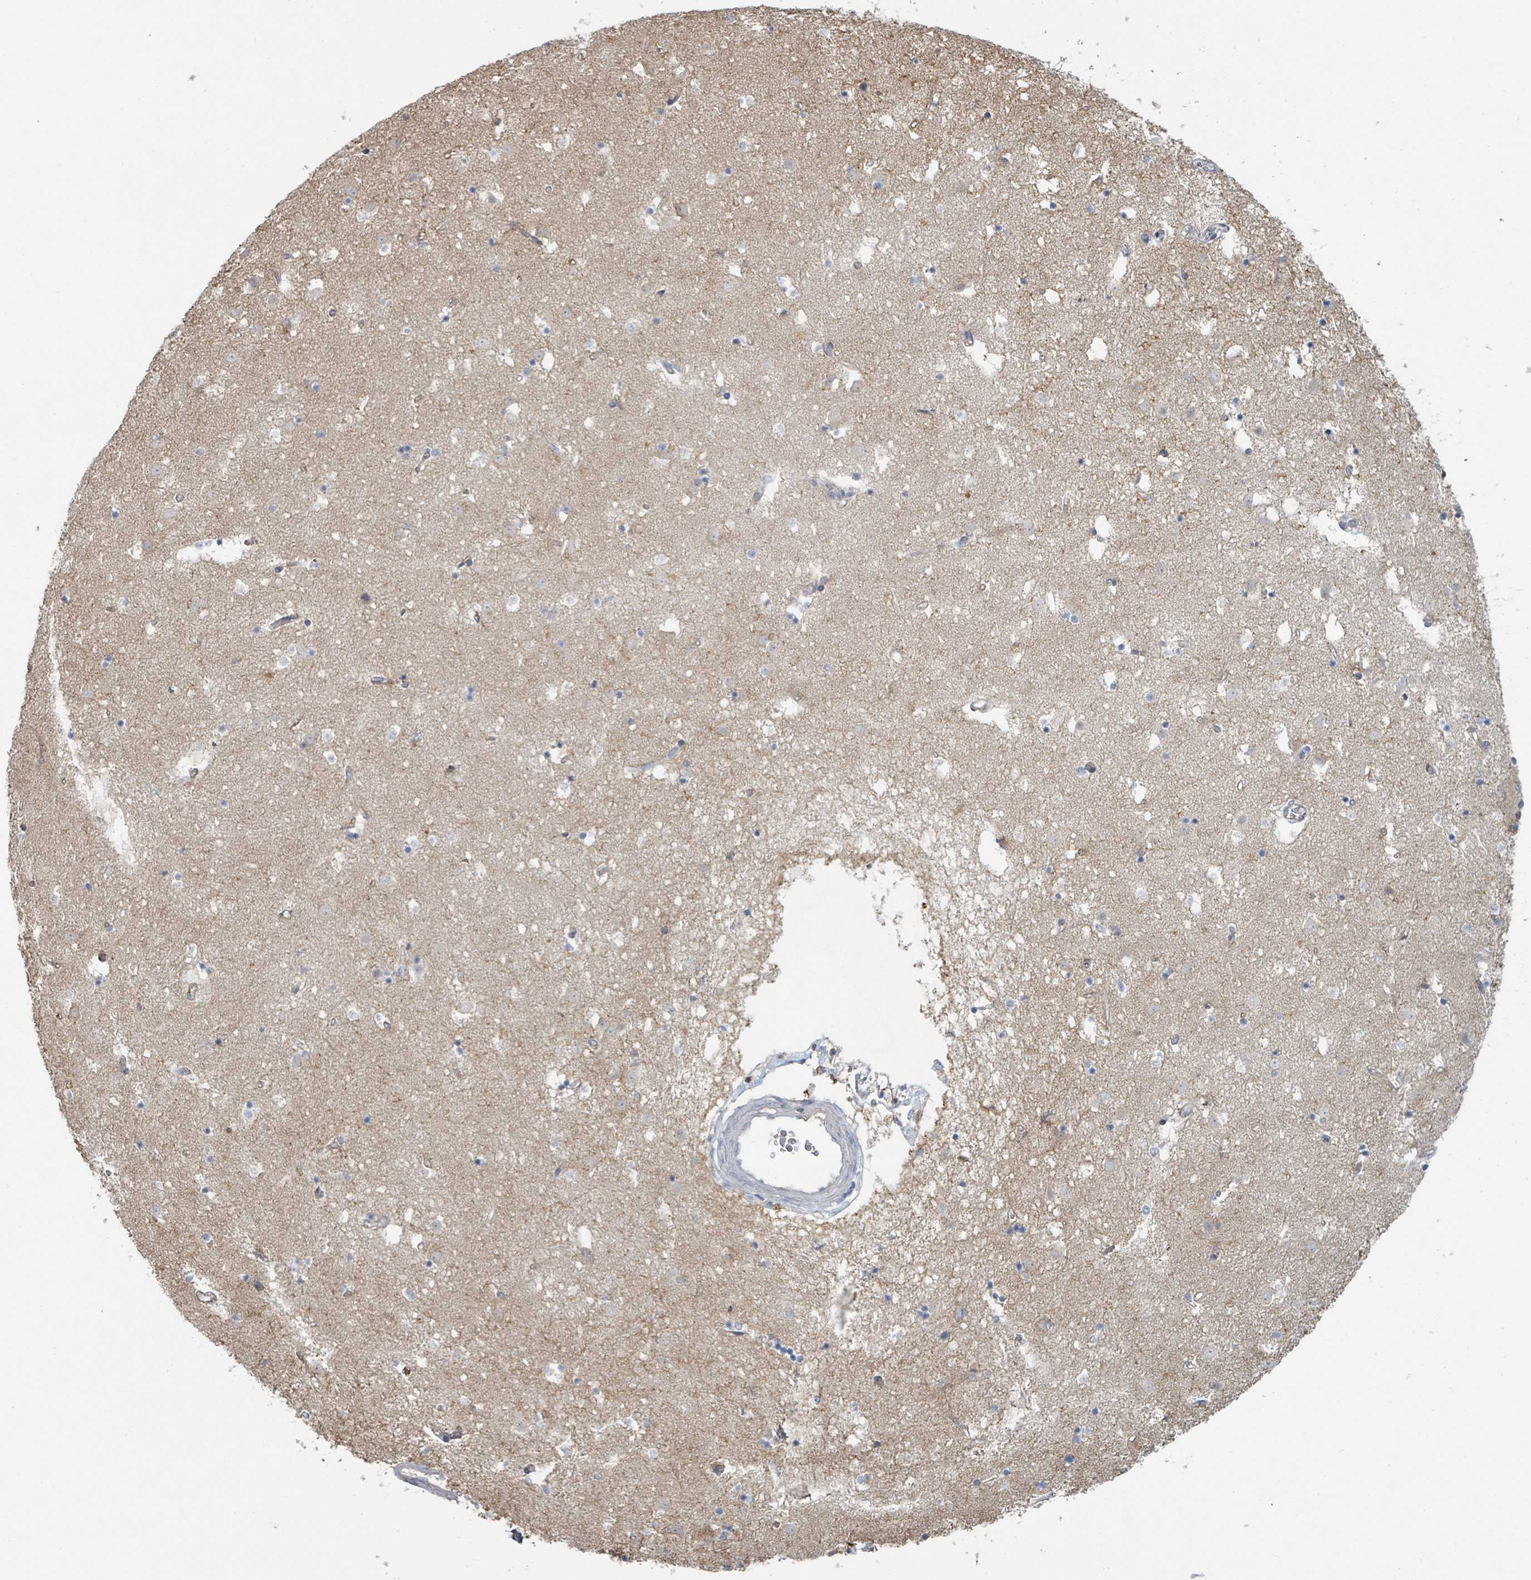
{"staining": {"intensity": "negative", "quantity": "none", "location": "none"}, "tissue": "caudate", "cell_type": "Glial cells", "image_type": "normal", "snomed": [{"axis": "morphology", "description": "Normal tissue, NOS"}, {"axis": "topography", "description": "Lateral ventricle wall"}], "caption": "An immunohistochemistry (IHC) micrograph of normal caudate is shown. There is no staining in glial cells of caudate.", "gene": "LRRC42", "patient": {"sex": "male", "age": 58}}